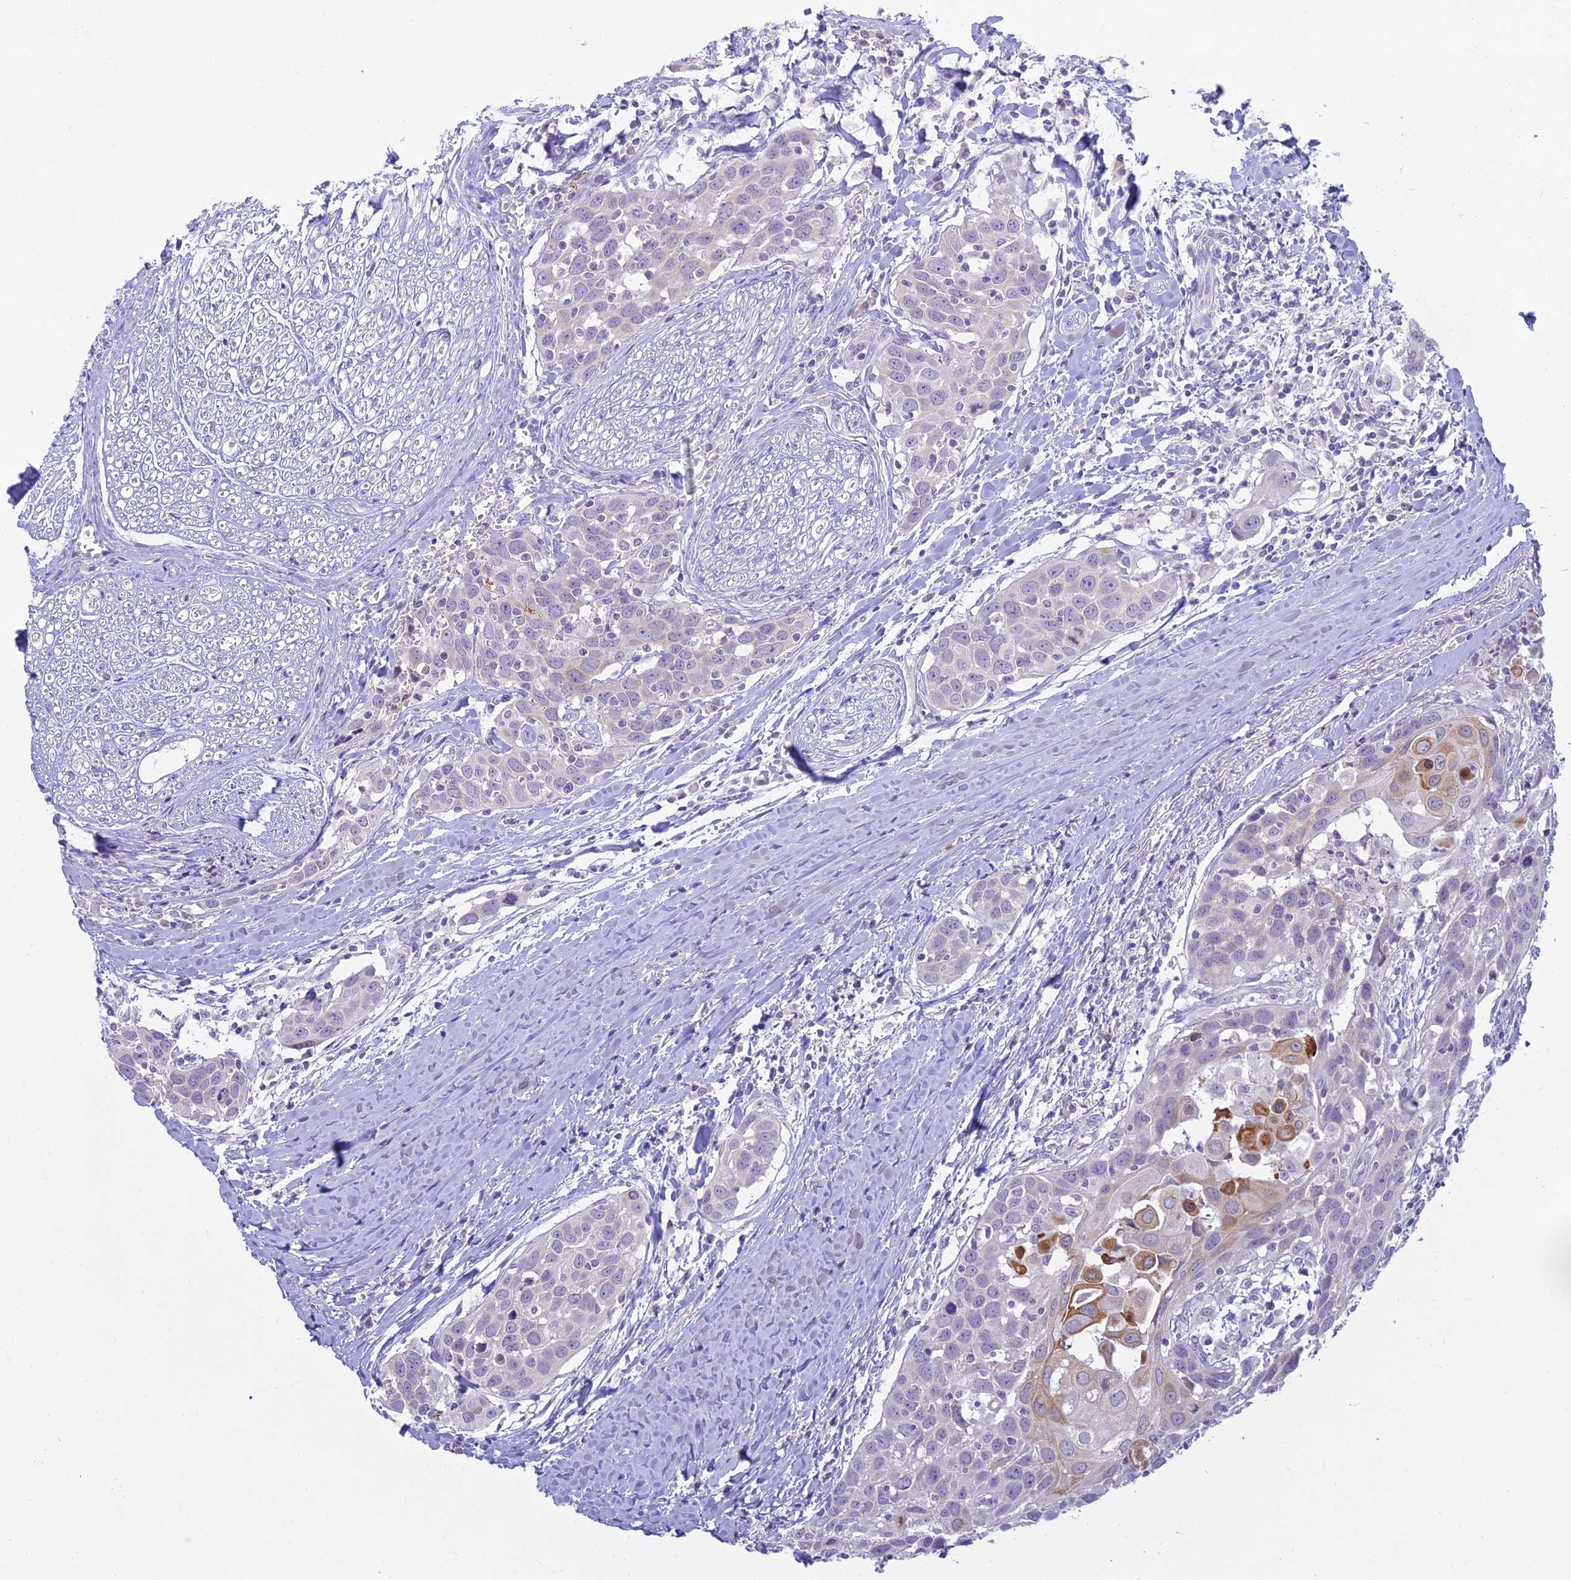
{"staining": {"intensity": "weak", "quantity": "<25%", "location": "cytoplasmic/membranous"}, "tissue": "head and neck cancer", "cell_type": "Tumor cells", "image_type": "cancer", "snomed": [{"axis": "morphology", "description": "Squamous cell carcinoma, NOS"}, {"axis": "topography", "description": "Oral tissue"}, {"axis": "topography", "description": "Head-Neck"}], "caption": "This histopathology image is of head and neck cancer (squamous cell carcinoma) stained with immunohistochemistry (IHC) to label a protein in brown with the nuclei are counter-stained blue. There is no expression in tumor cells.", "gene": "TMEM40", "patient": {"sex": "female", "age": 50}}